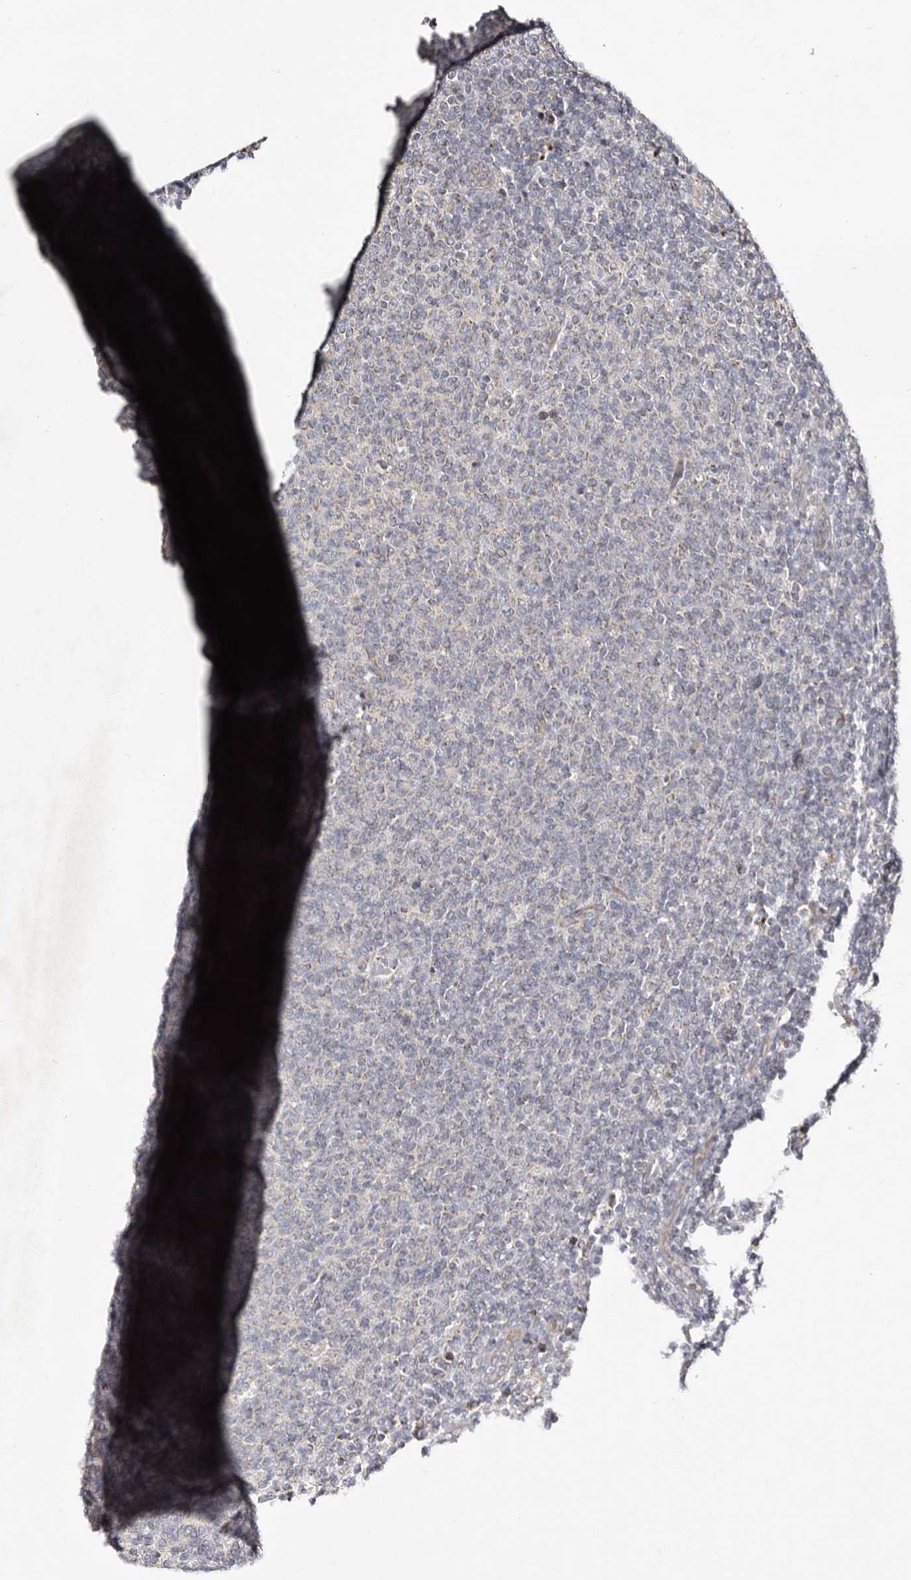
{"staining": {"intensity": "negative", "quantity": "none", "location": "none"}, "tissue": "lymphoma", "cell_type": "Tumor cells", "image_type": "cancer", "snomed": [{"axis": "morphology", "description": "Malignant lymphoma, non-Hodgkin's type, Low grade"}, {"axis": "topography", "description": "Lymph node"}], "caption": "High magnification brightfield microscopy of malignant lymphoma, non-Hodgkin's type (low-grade) stained with DAB (brown) and counterstained with hematoxylin (blue): tumor cells show no significant positivity.", "gene": "SLC25A20", "patient": {"sex": "male", "age": 66}}